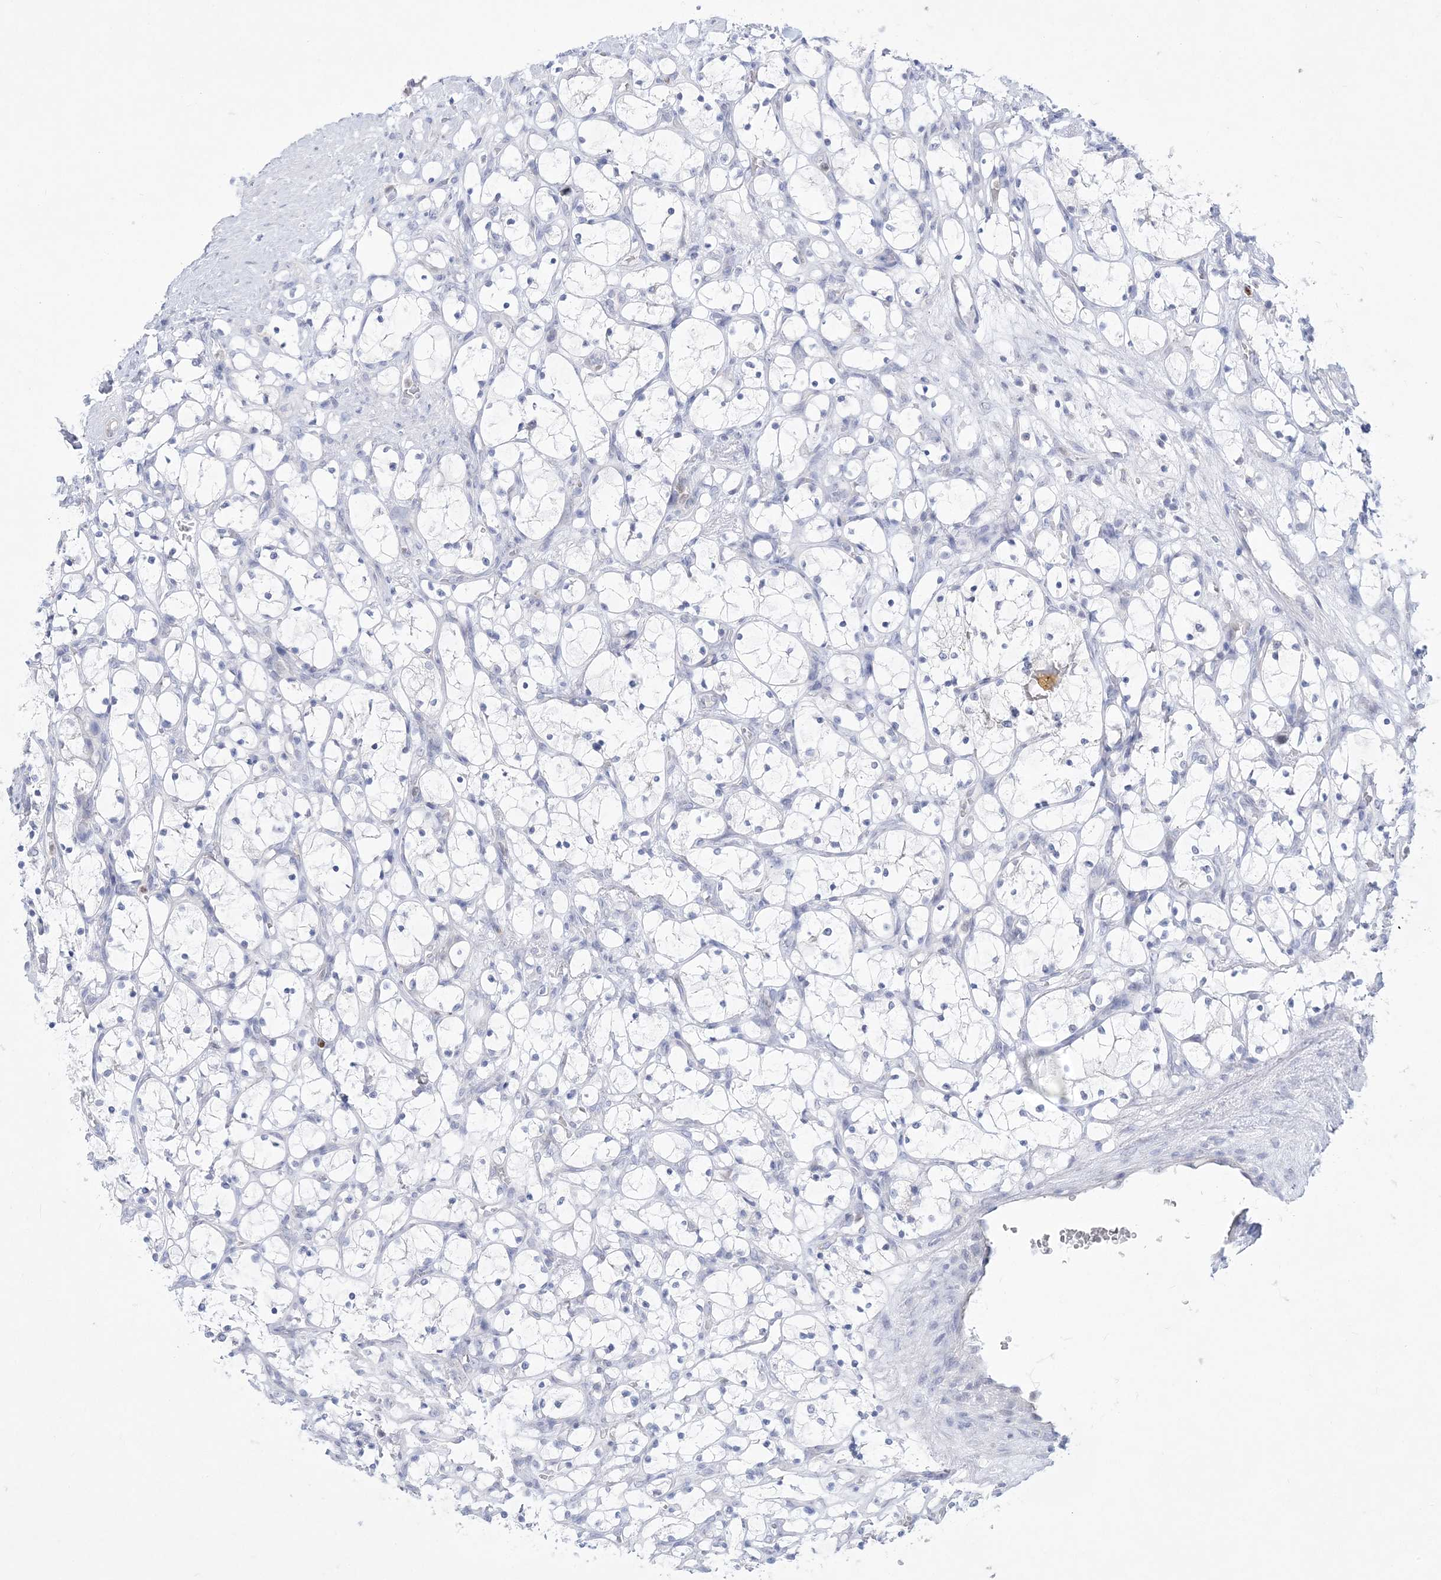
{"staining": {"intensity": "negative", "quantity": "none", "location": "none"}, "tissue": "renal cancer", "cell_type": "Tumor cells", "image_type": "cancer", "snomed": [{"axis": "morphology", "description": "Adenocarcinoma, NOS"}, {"axis": "topography", "description": "Kidney"}], "caption": "DAB immunohistochemical staining of human adenocarcinoma (renal) demonstrates no significant staining in tumor cells.", "gene": "WDR27", "patient": {"sex": "female", "age": 69}}